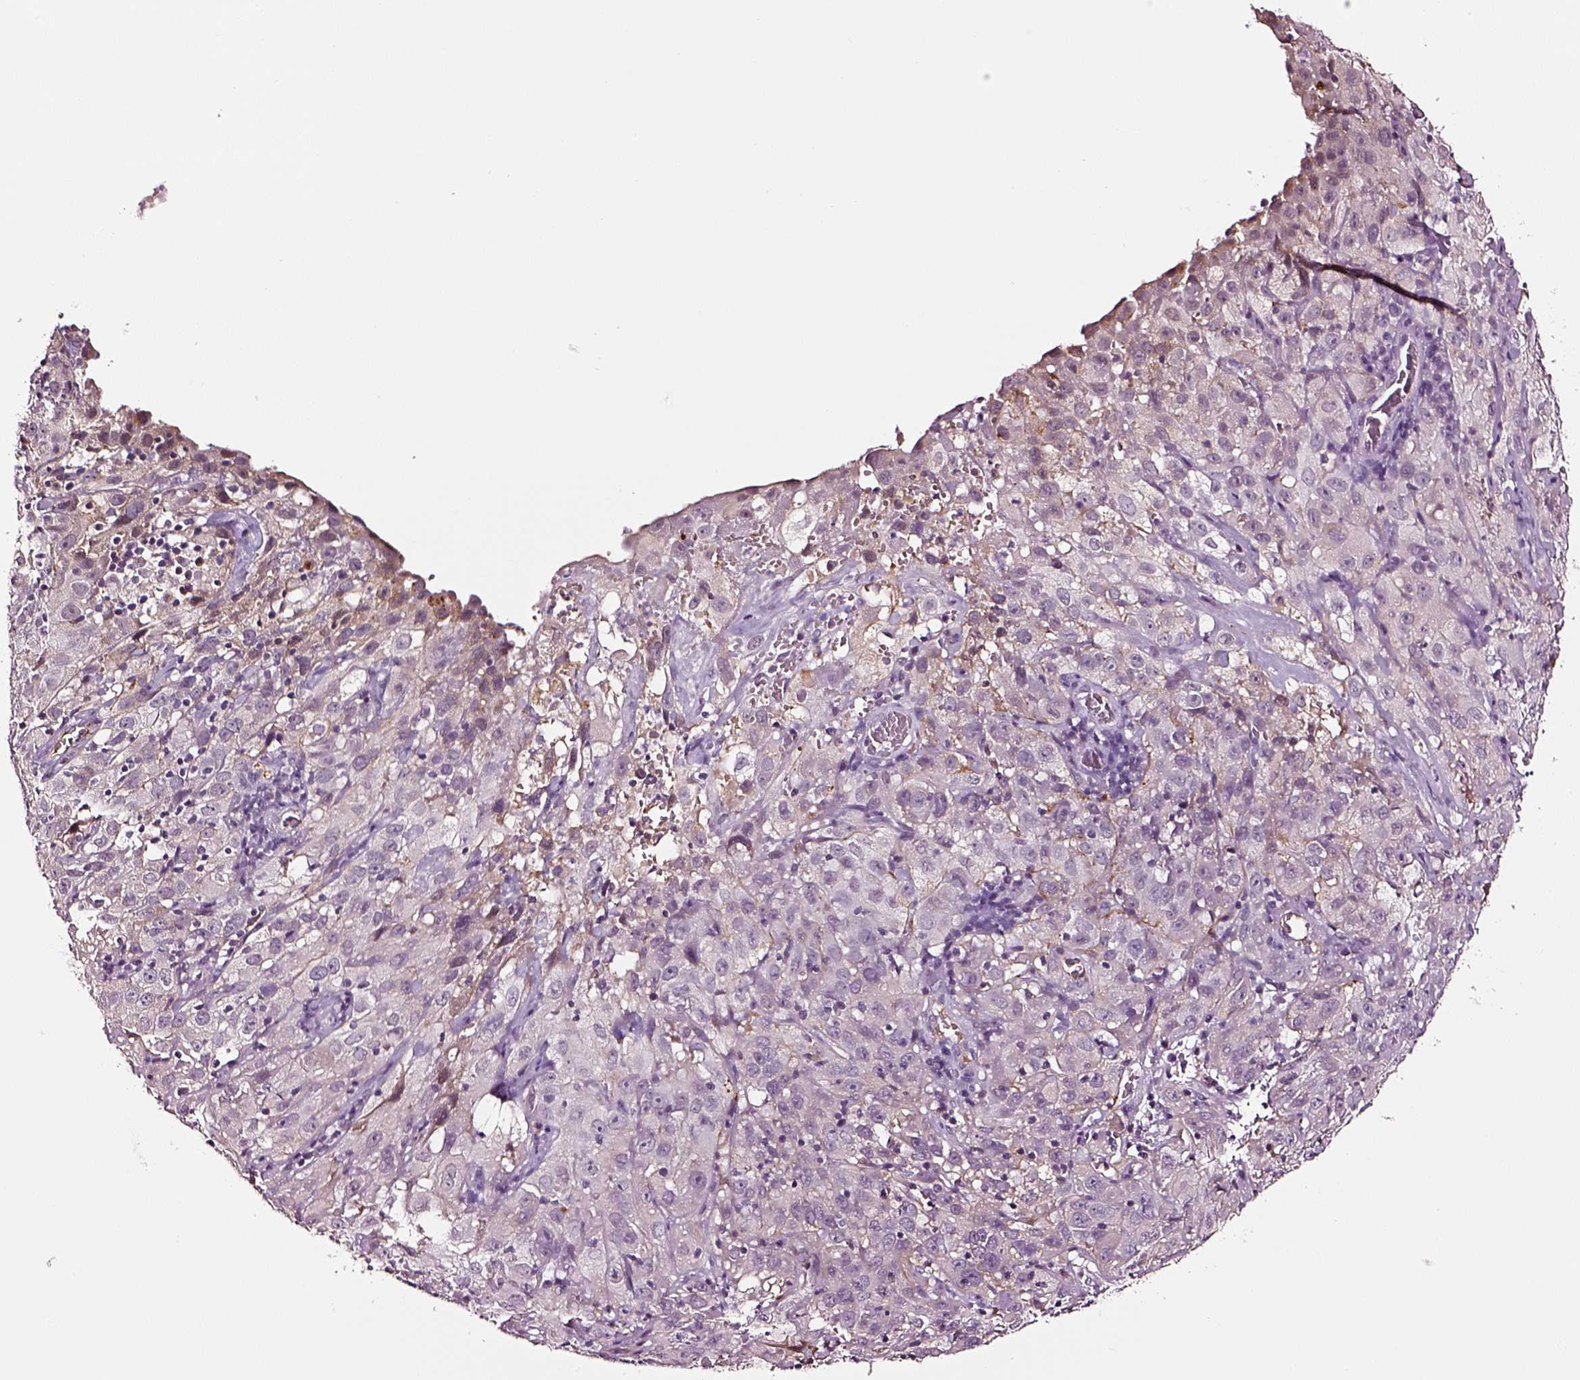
{"staining": {"intensity": "negative", "quantity": "none", "location": "none"}, "tissue": "cervical cancer", "cell_type": "Tumor cells", "image_type": "cancer", "snomed": [{"axis": "morphology", "description": "Squamous cell carcinoma, NOS"}, {"axis": "topography", "description": "Cervix"}], "caption": "IHC photomicrograph of neoplastic tissue: cervical squamous cell carcinoma stained with DAB (3,3'-diaminobenzidine) displays no significant protein expression in tumor cells.", "gene": "TF", "patient": {"sex": "female", "age": 32}}